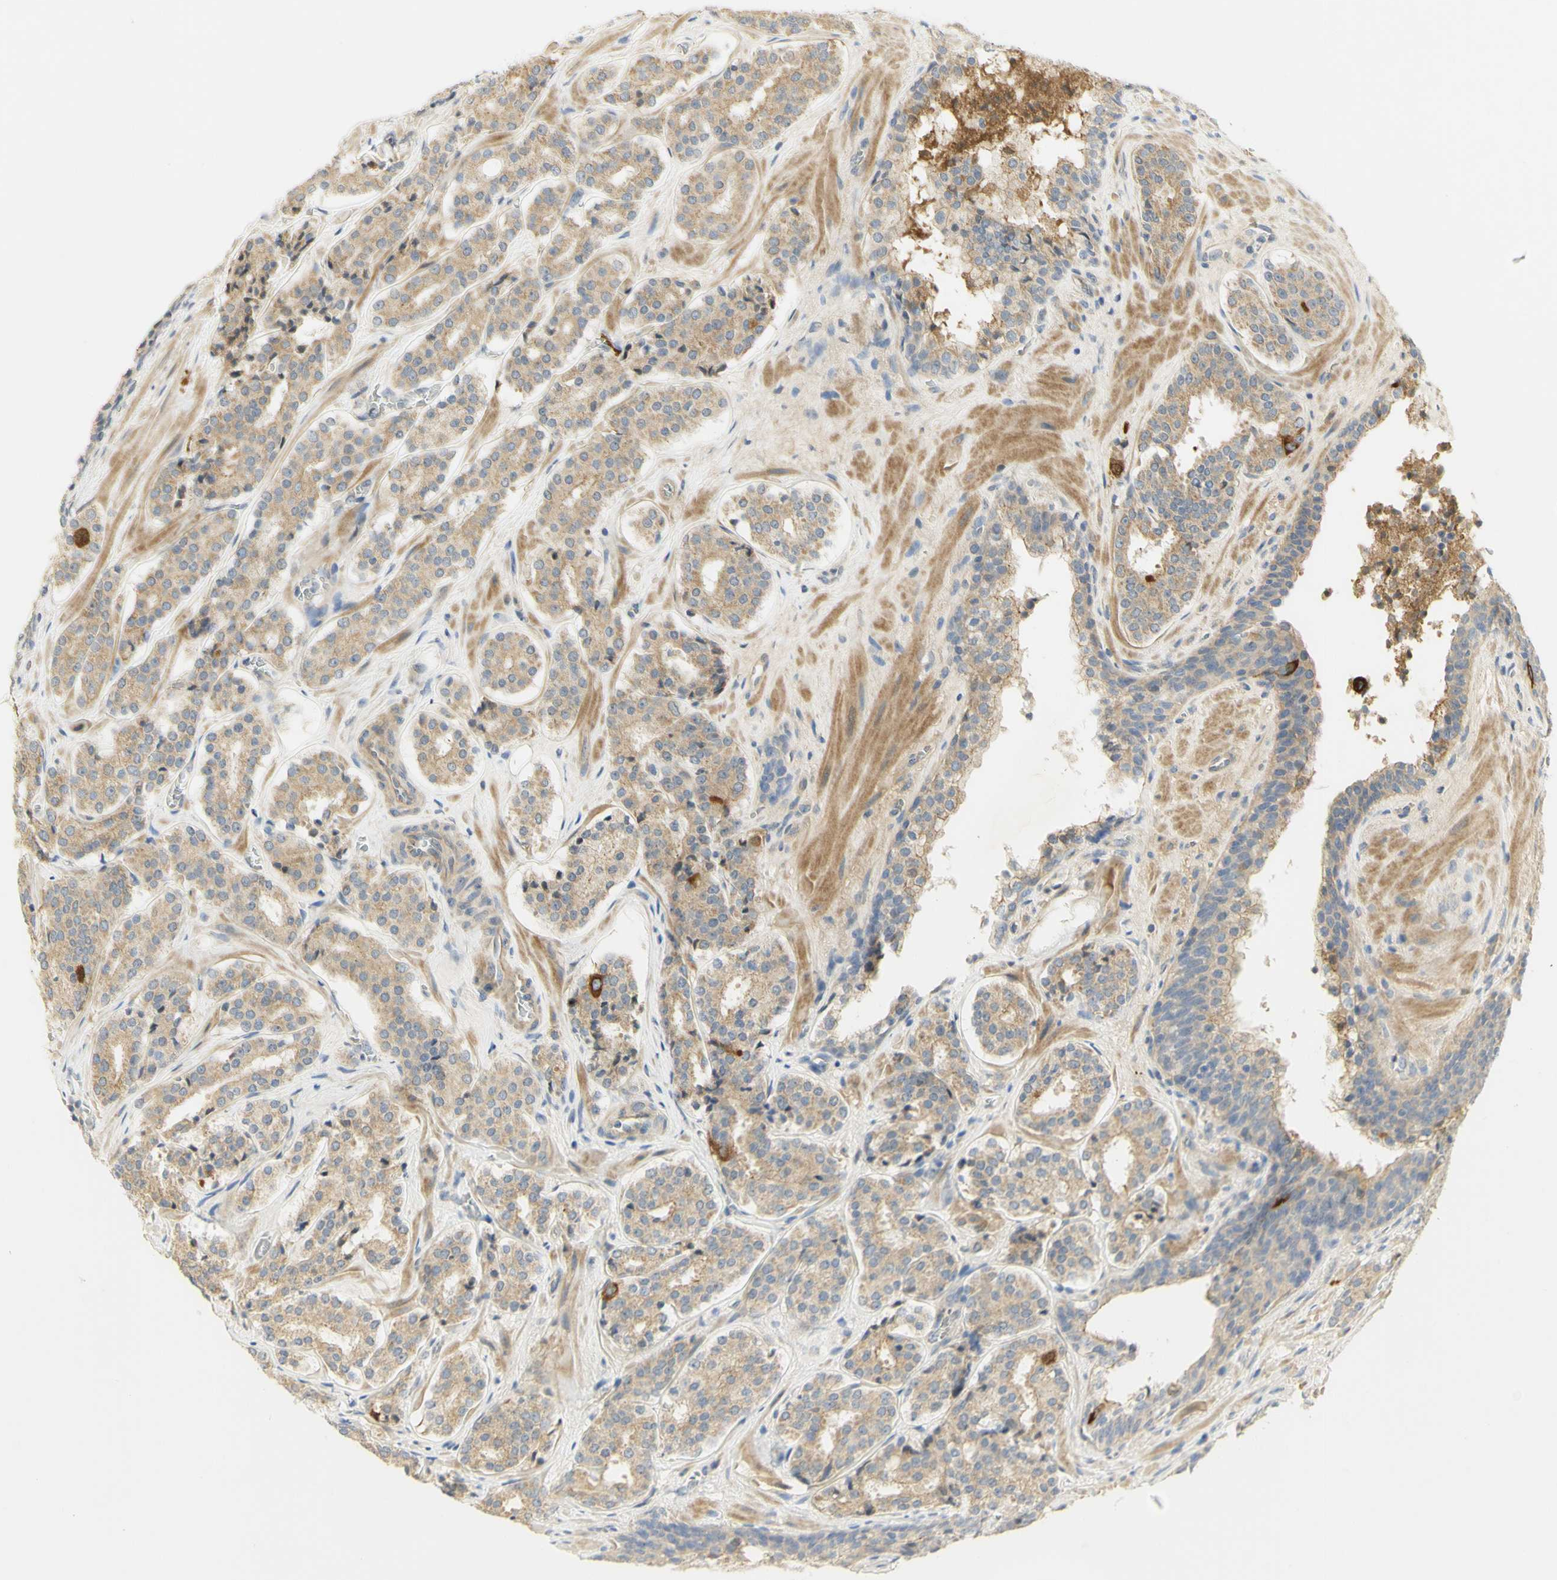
{"staining": {"intensity": "moderate", "quantity": ">75%", "location": "cytoplasmic/membranous"}, "tissue": "prostate cancer", "cell_type": "Tumor cells", "image_type": "cancer", "snomed": [{"axis": "morphology", "description": "Adenocarcinoma, High grade"}, {"axis": "topography", "description": "Prostate"}], "caption": "Protein expression analysis of prostate high-grade adenocarcinoma displays moderate cytoplasmic/membranous expression in approximately >75% of tumor cells.", "gene": "KIF11", "patient": {"sex": "male", "age": 60}}